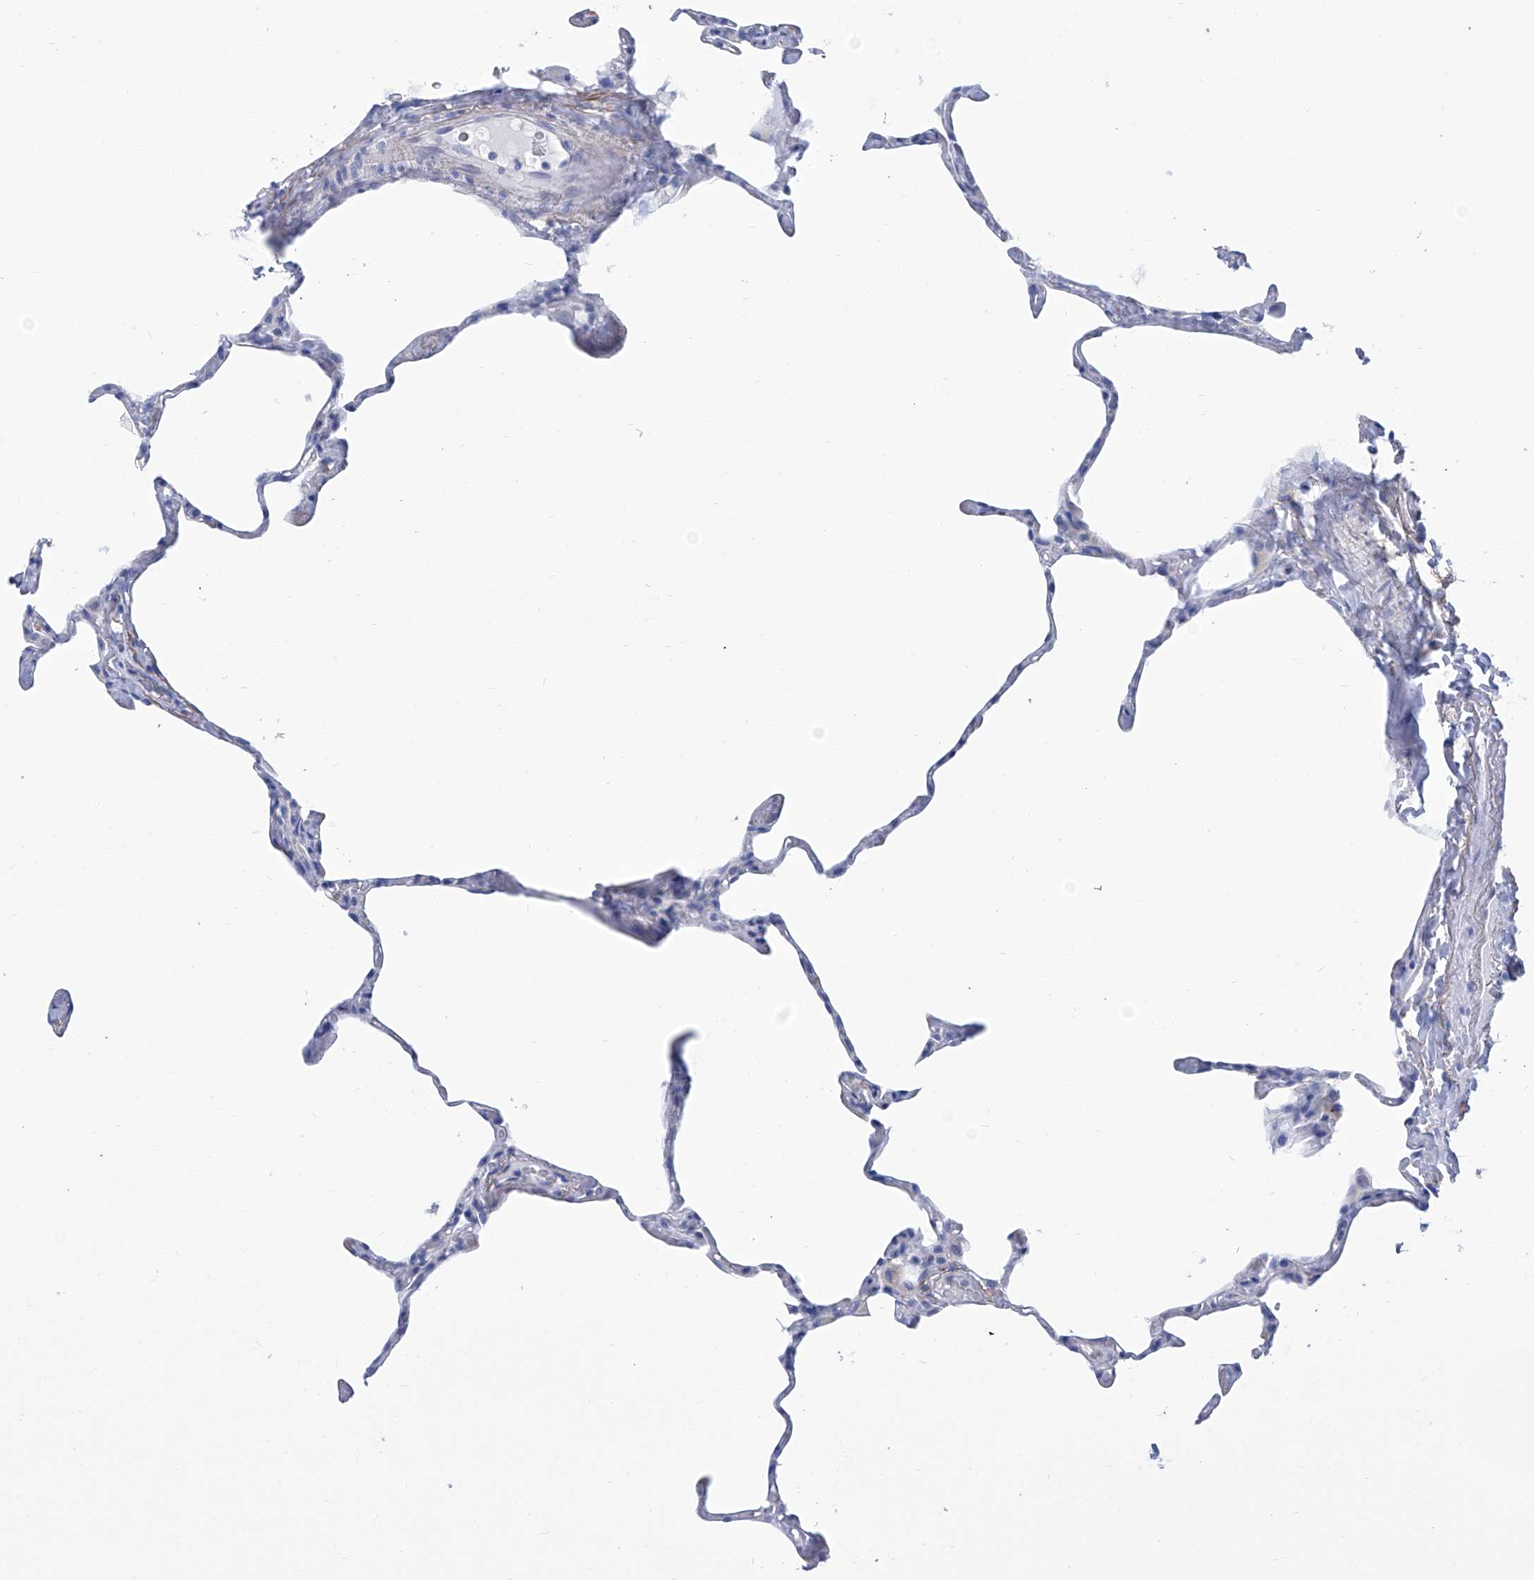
{"staining": {"intensity": "negative", "quantity": "none", "location": "none"}, "tissue": "lung", "cell_type": "Alveolar cells", "image_type": "normal", "snomed": [{"axis": "morphology", "description": "Normal tissue, NOS"}, {"axis": "topography", "description": "Lung"}], "caption": "Alveolar cells are negative for brown protein staining in benign lung.", "gene": "SMS", "patient": {"sex": "male", "age": 65}}